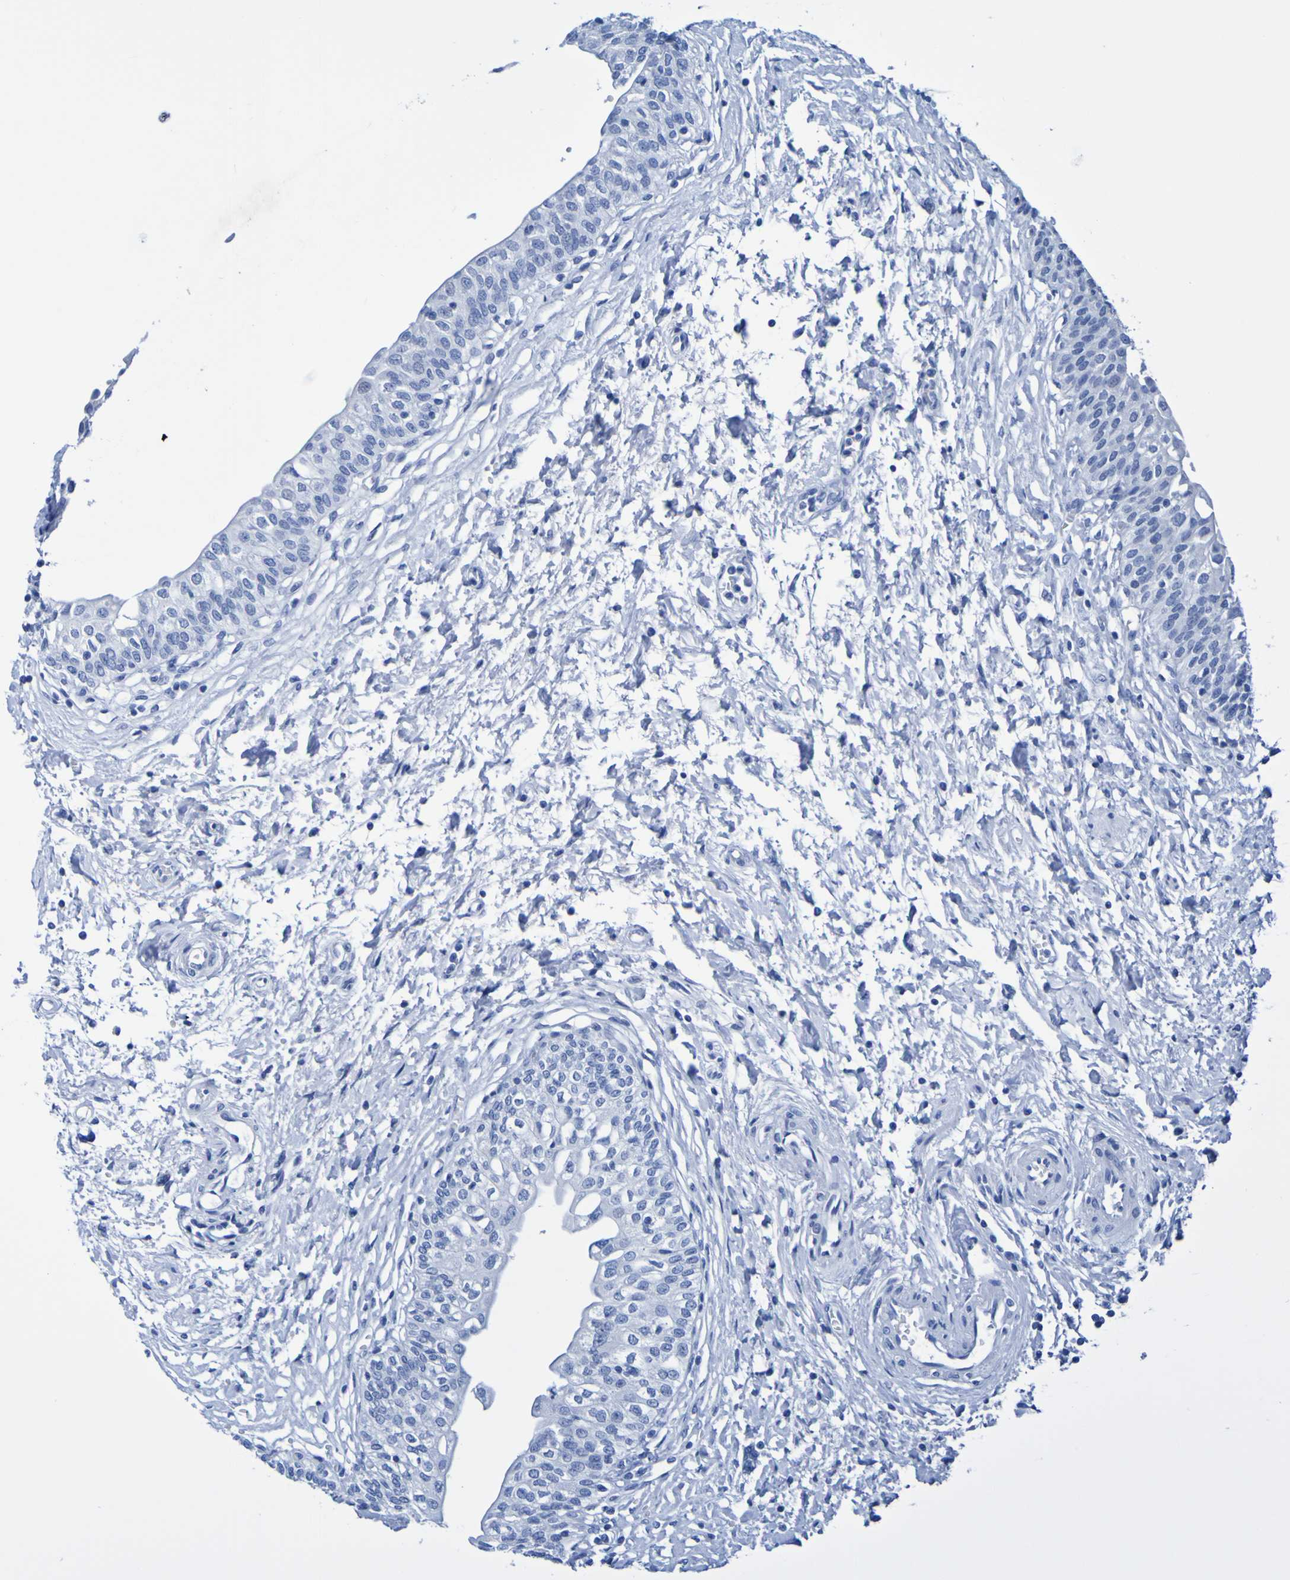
{"staining": {"intensity": "negative", "quantity": "none", "location": "none"}, "tissue": "urinary bladder", "cell_type": "Urothelial cells", "image_type": "normal", "snomed": [{"axis": "morphology", "description": "Normal tissue, NOS"}, {"axis": "topography", "description": "Urinary bladder"}], "caption": "This is a histopathology image of immunohistochemistry staining of unremarkable urinary bladder, which shows no staining in urothelial cells. (DAB immunohistochemistry (IHC) visualized using brightfield microscopy, high magnification).", "gene": "DPEP1", "patient": {"sex": "male", "age": 55}}